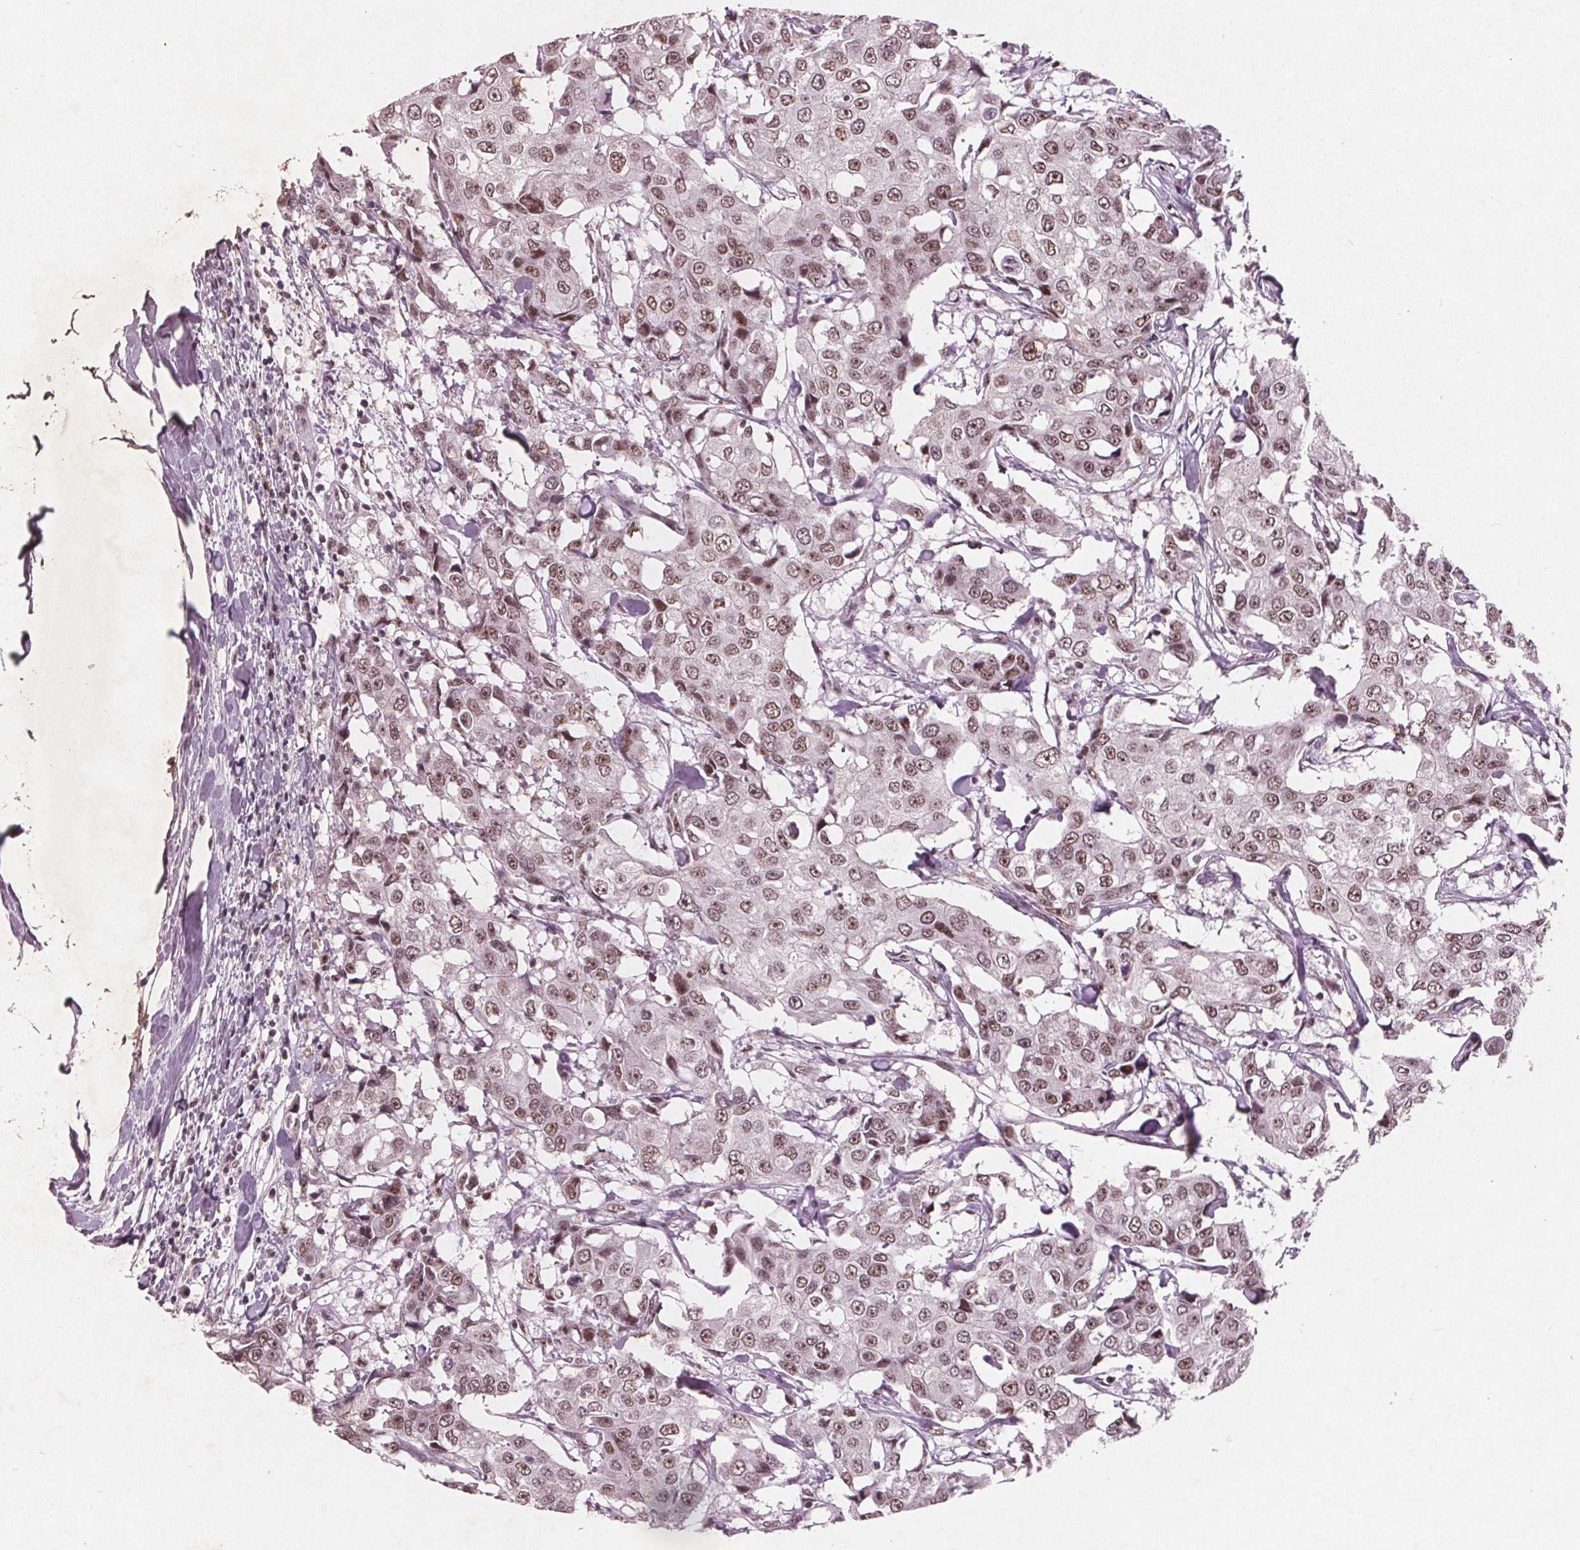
{"staining": {"intensity": "weak", "quantity": ">75%", "location": "nuclear"}, "tissue": "breast cancer", "cell_type": "Tumor cells", "image_type": "cancer", "snomed": [{"axis": "morphology", "description": "Duct carcinoma"}, {"axis": "topography", "description": "Breast"}], "caption": "Protein analysis of breast invasive ductal carcinoma tissue shows weak nuclear positivity in approximately >75% of tumor cells.", "gene": "RPS6KA2", "patient": {"sex": "female", "age": 27}}